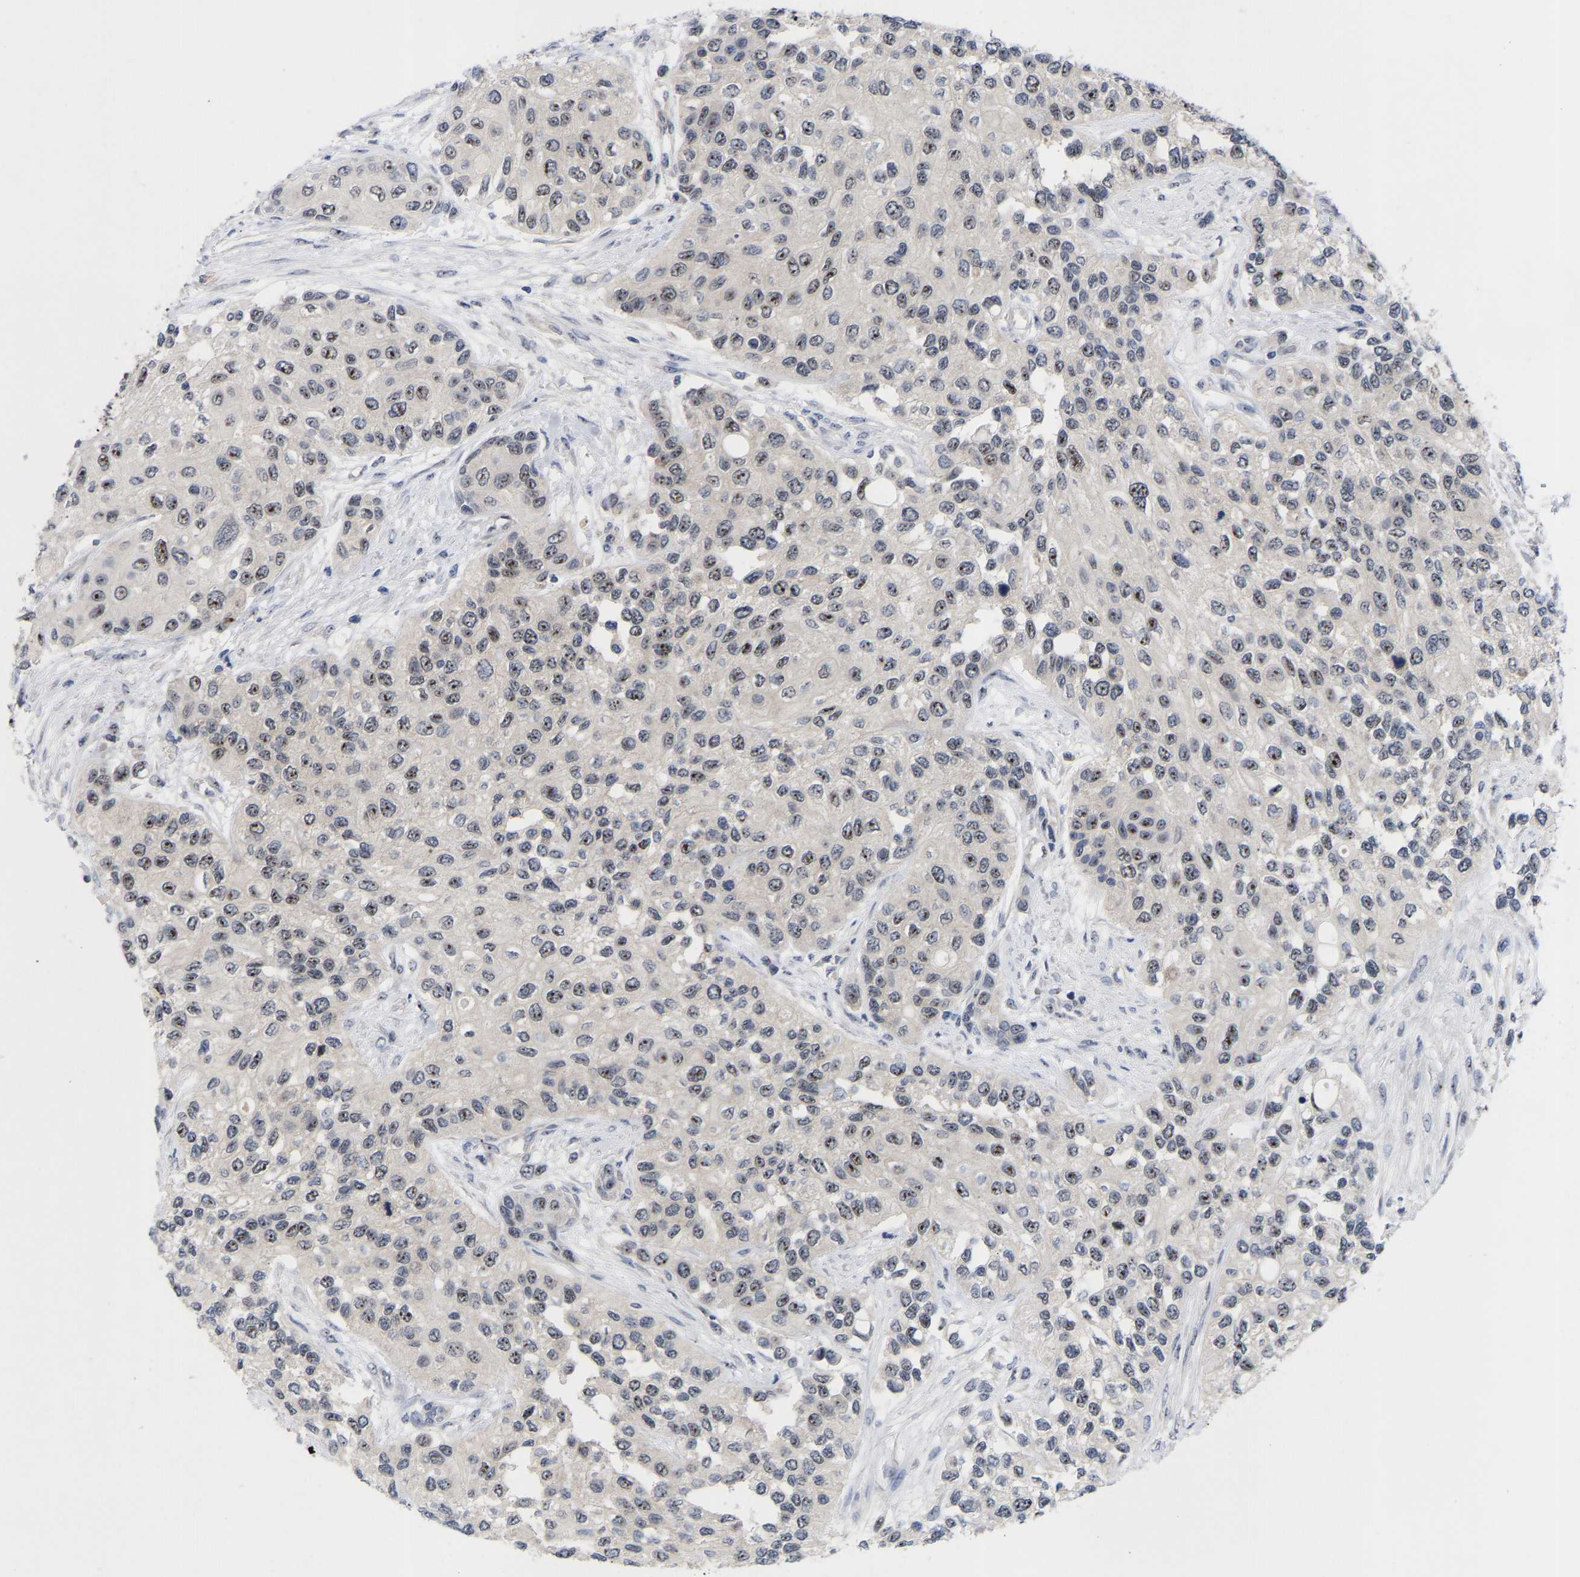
{"staining": {"intensity": "moderate", "quantity": "25%-75%", "location": "nuclear"}, "tissue": "urothelial cancer", "cell_type": "Tumor cells", "image_type": "cancer", "snomed": [{"axis": "morphology", "description": "Urothelial carcinoma, High grade"}, {"axis": "topography", "description": "Urinary bladder"}], "caption": "Human urothelial cancer stained with a brown dye demonstrates moderate nuclear positive expression in approximately 25%-75% of tumor cells.", "gene": "NLE1", "patient": {"sex": "female", "age": 56}}